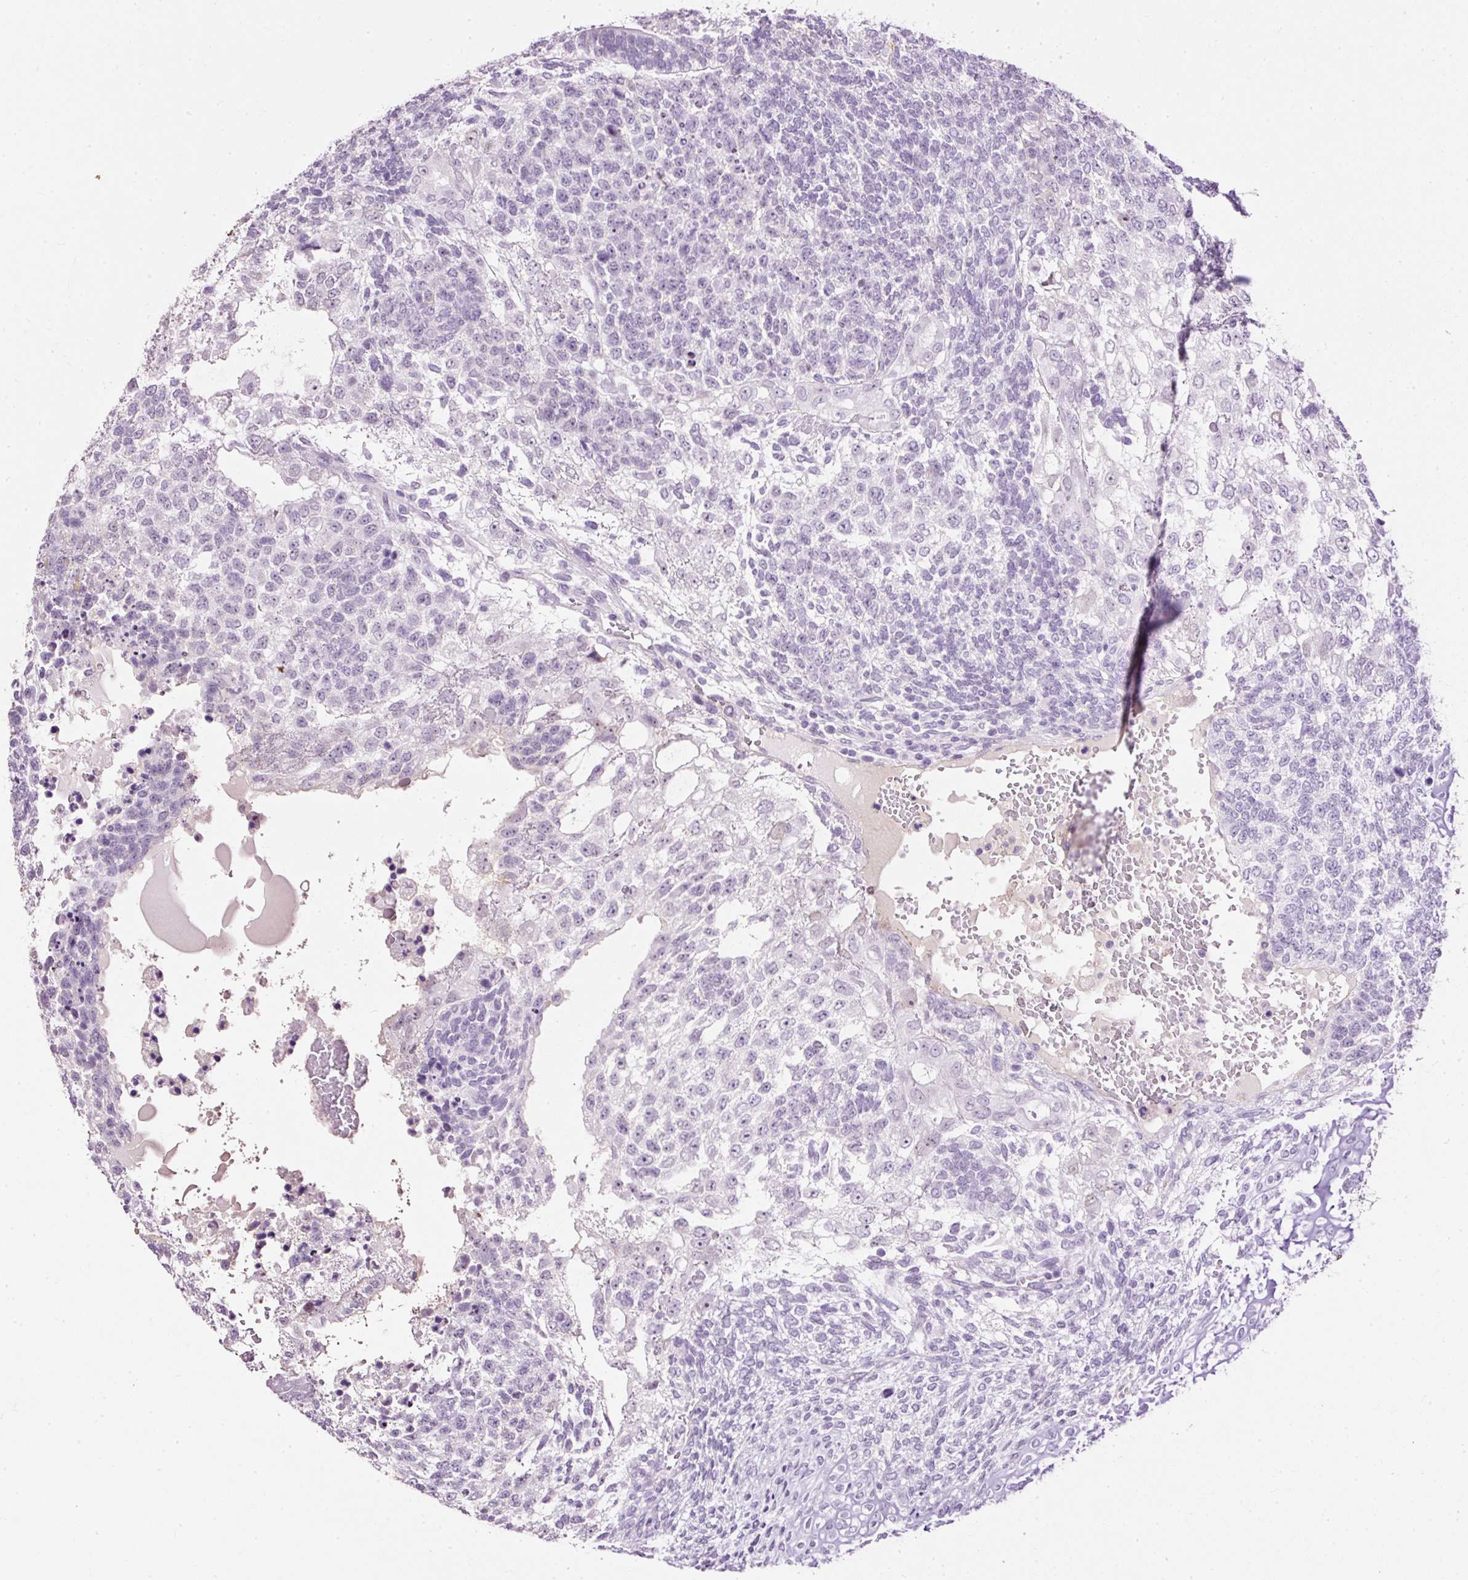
{"staining": {"intensity": "negative", "quantity": "none", "location": "none"}, "tissue": "testis cancer", "cell_type": "Tumor cells", "image_type": "cancer", "snomed": [{"axis": "morphology", "description": "Carcinoma, Embryonal, NOS"}, {"axis": "topography", "description": "Testis"}], "caption": "Immunohistochemistry (IHC) micrograph of neoplastic tissue: testis cancer (embryonal carcinoma) stained with DAB shows no significant protein expression in tumor cells.", "gene": "PDE6B", "patient": {"sex": "male", "age": 23}}